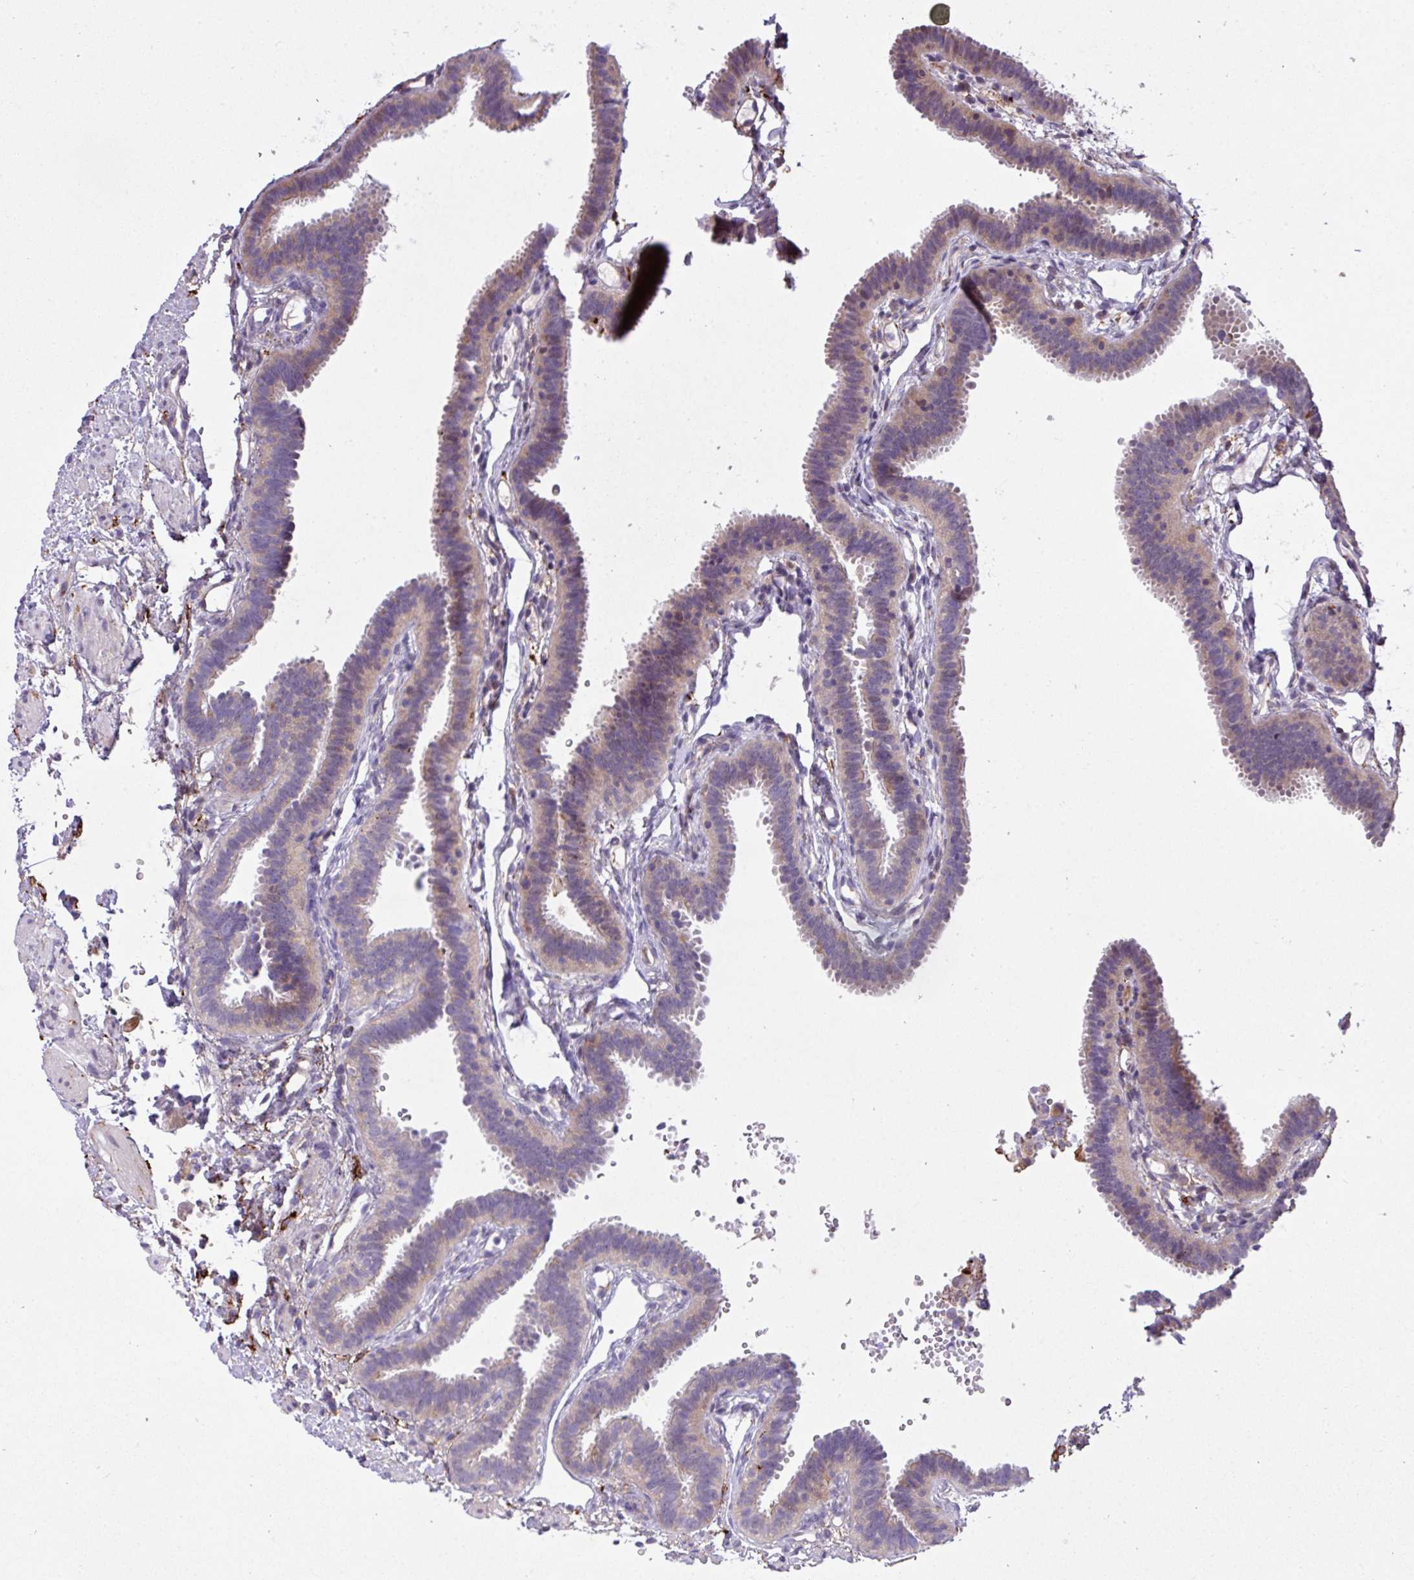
{"staining": {"intensity": "weak", "quantity": "25%-75%", "location": "cytoplasmic/membranous"}, "tissue": "fallopian tube", "cell_type": "Glandular cells", "image_type": "normal", "snomed": [{"axis": "morphology", "description": "Normal tissue, NOS"}, {"axis": "topography", "description": "Fallopian tube"}], "caption": "Immunohistochemical staining of normal fallopian tube exhibits 25%-75% levels of weak cytoplasmic/membranous protein positivity in approximately 25%-75% of glandular cells.", "gene": "RPP25L", "patient": {"sex": "female", "age": 37}}